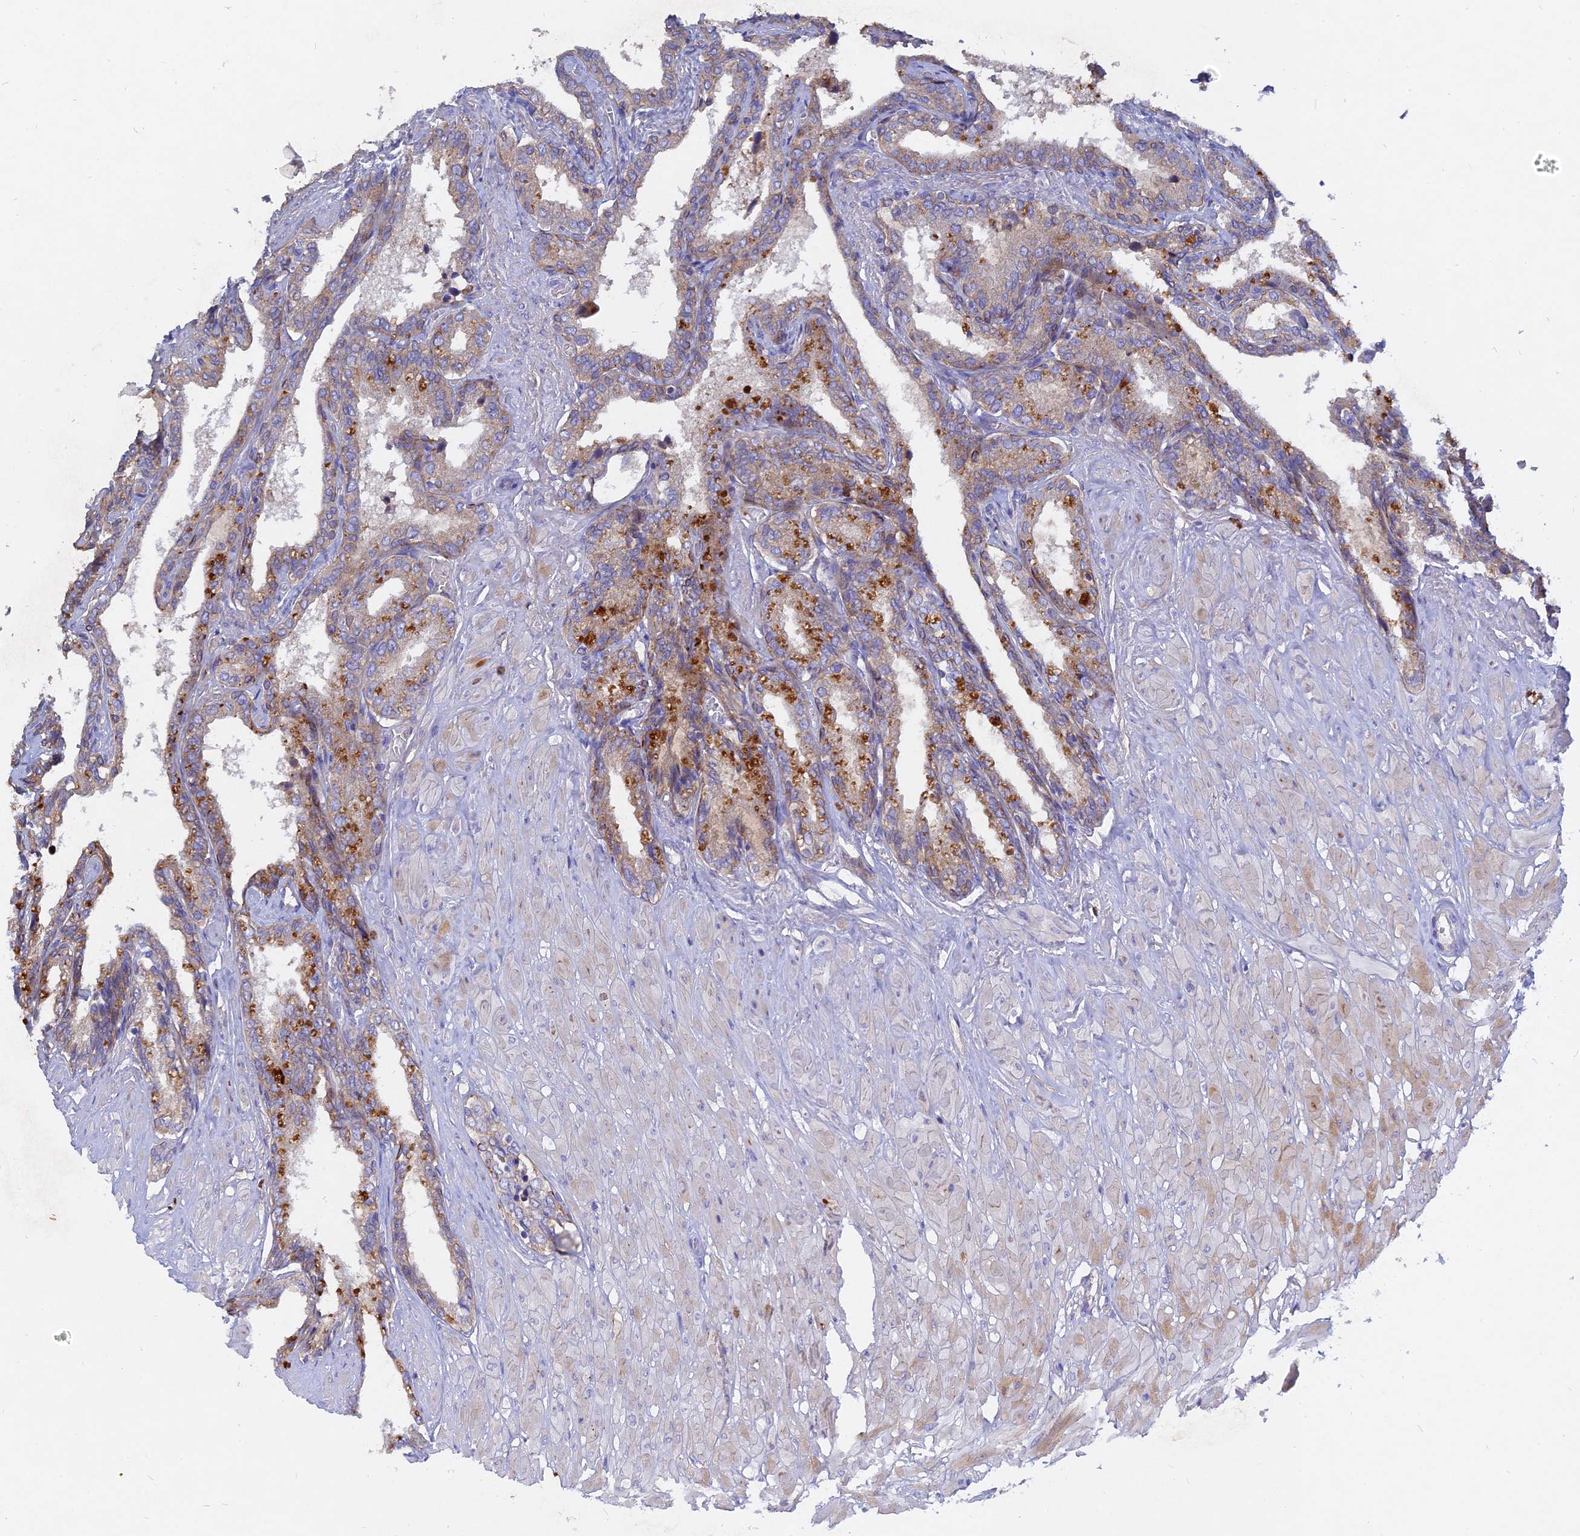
{"staining": {"intensity": "moderate", "quantity": "25%-75%", "location": "cytoplasmic/membranous"}, "tissue": "seminal vesicle", "cell_type": "Glandular cells", "image_type": "normal", "snomed": [{"axis": "morphology", "description": "Normal tissue, NOS"}, {"axis": "topography", "description": "Seminal veicle"}], "caption": "Protein expression analysis of normal seminal vesicle reveals moderate cytoplasmic/membranous positivity in approximately 25%-75% of glandular cells. The staining was performed using DAB, with brown indicating positive protein expression. Nuclei are stained blue with hematoxylin.", "gene": "MROH1", "patient": {"sex": "male", "age": 46}}